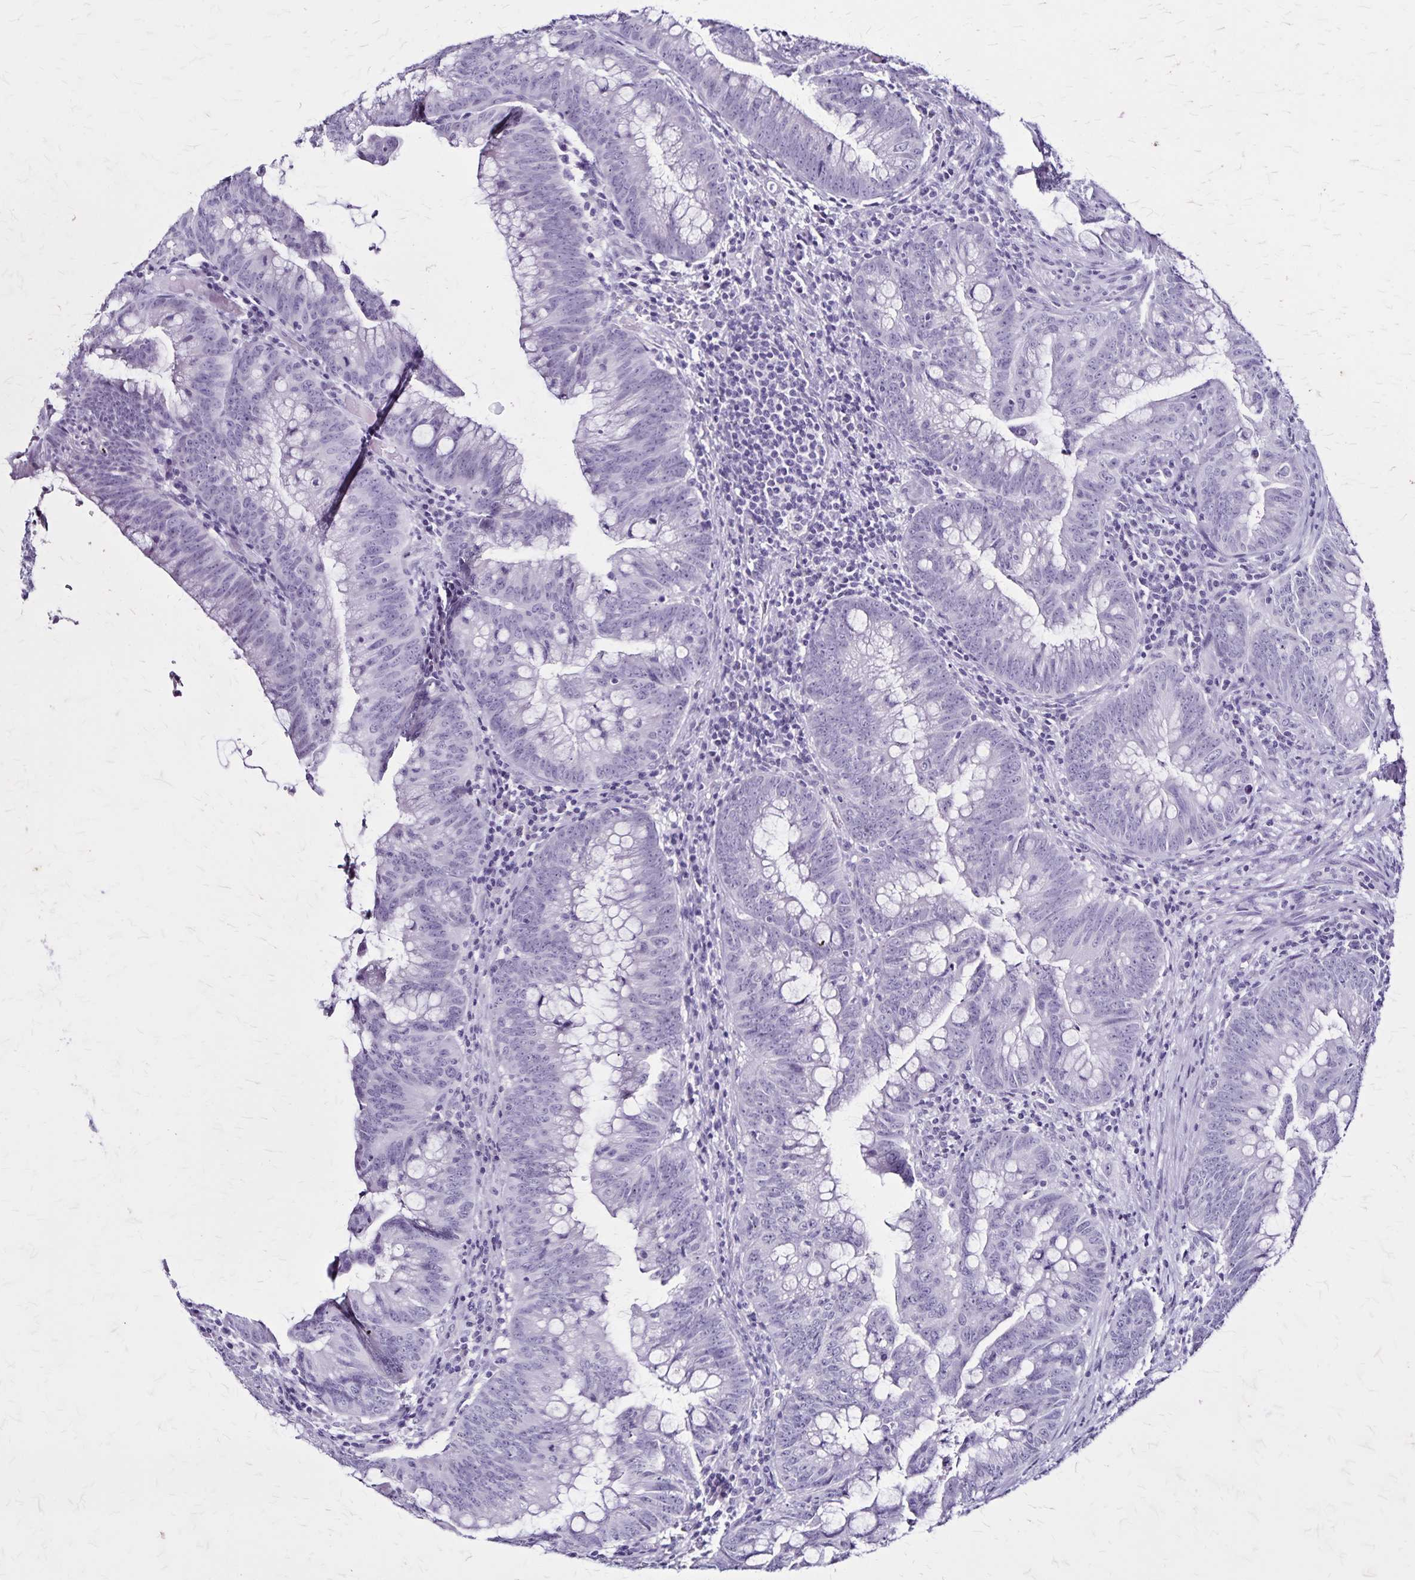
{"staining": {"intensity": "negative", "quantity": "none", "location": "none"}, "tissue": "colorectal cancer", "cell_type": "Tumor cells", "image_type": "cancer", "snomed": [{"axis": "morphology", "description": "Adenocarcinoma, NOS"}, {"axis": "topography", "description": "Colon"}], "caption": "Immunohistochemical staining of human colorectal cancer reveals no significant positivity in tumor cells. (DAB IHC visualized using brightfield microscopy, high magnification).", "gene": "KRT2", "patient": {"sex": "male", "age": 62}}